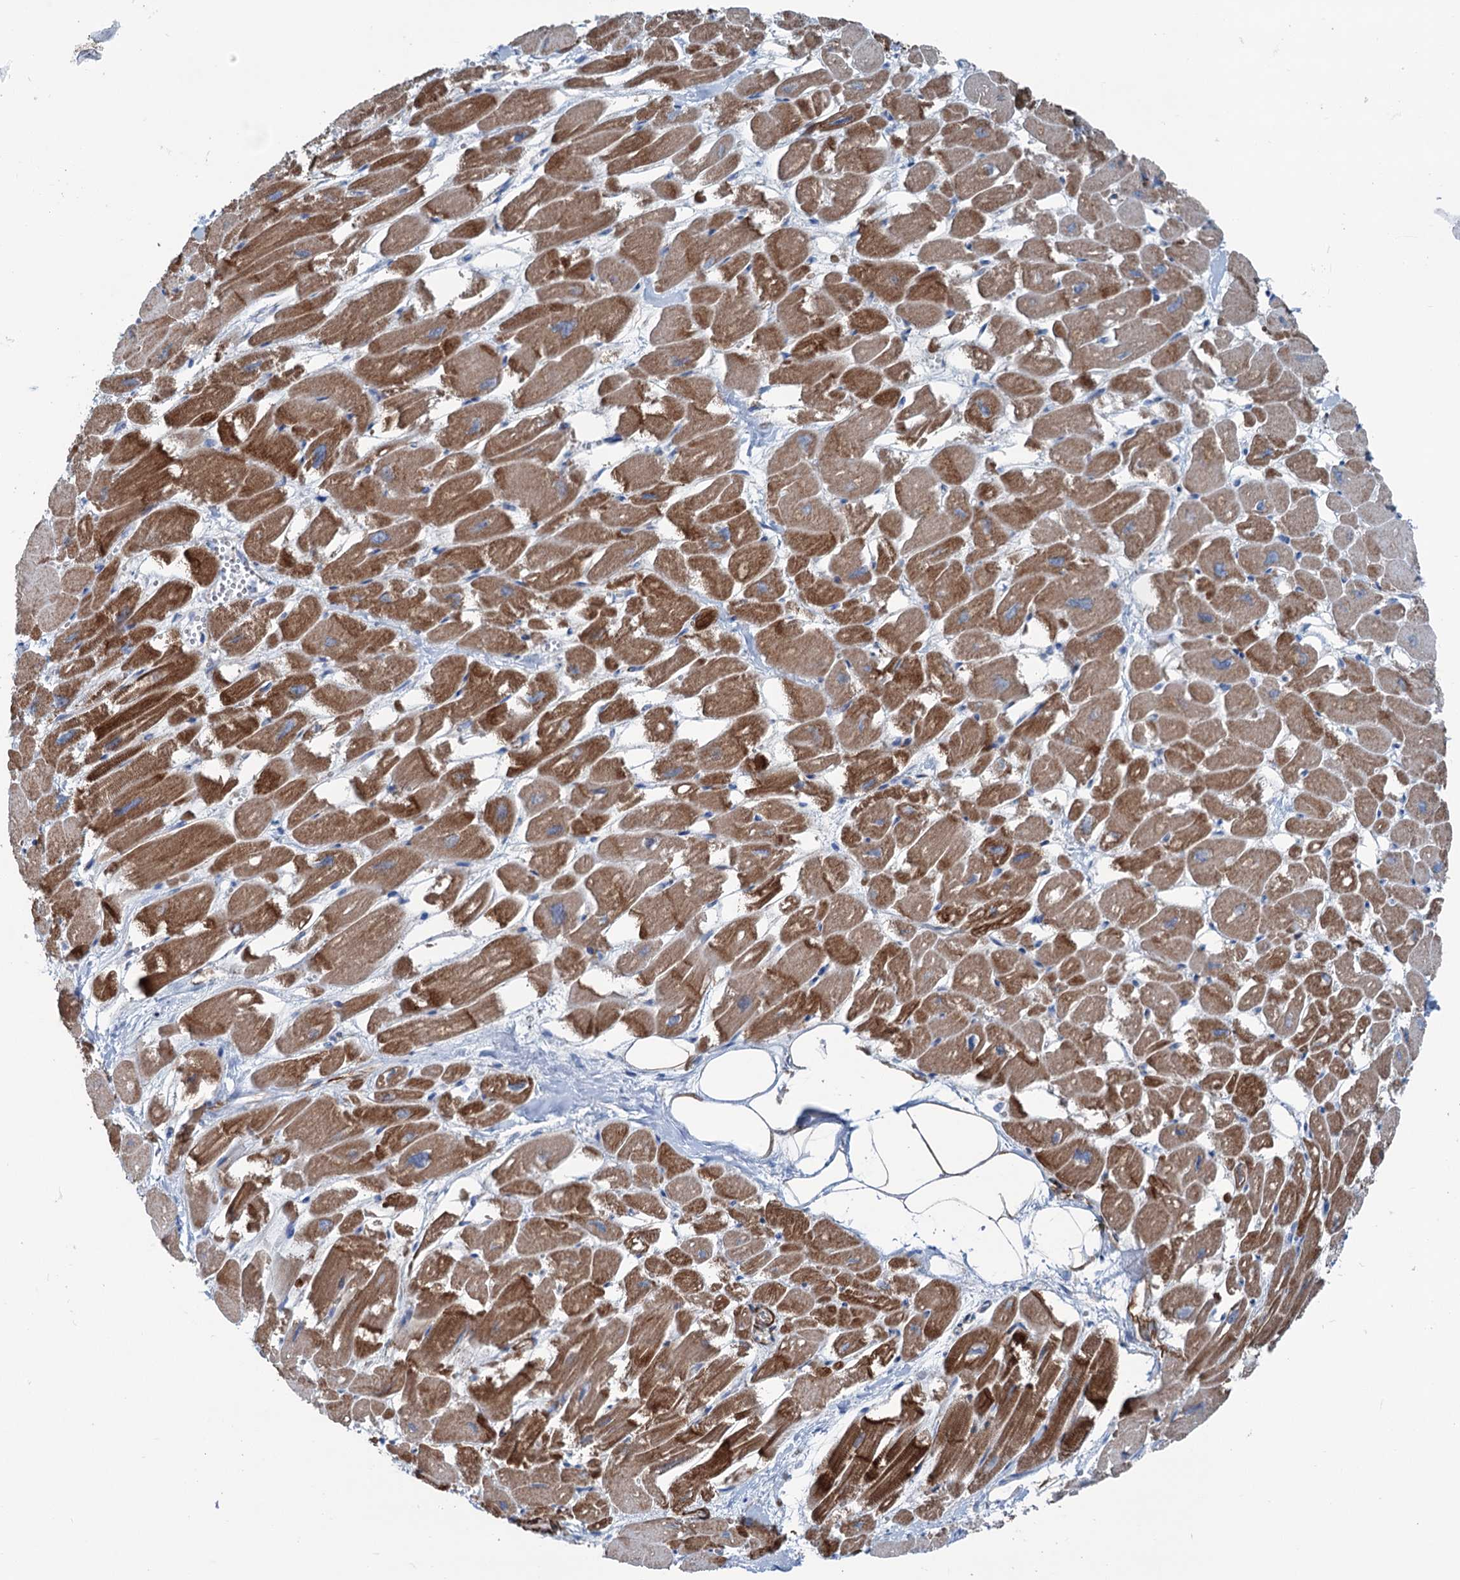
{"staining": {"intensity": "strong", "quantity": ">75%", "location": "cytoplasmic/membranous"}, "tissue": "heart muscle", "cell_type": "Cardiomyocytes", "image_type": "normal", "snomed": [{"axis": "morphology", "description": "Normal tissue, NOS"}, {"axis": "topography", "description": "Heart"}], "caption": "Heart muscle stained with a brown dye demonstrates strong cytoplasmic/membranous positive positivity in about >75% of cardiomyocytes.", "gene": "CALCOCO1", "patient": {"sex": "male", "age": 54}}